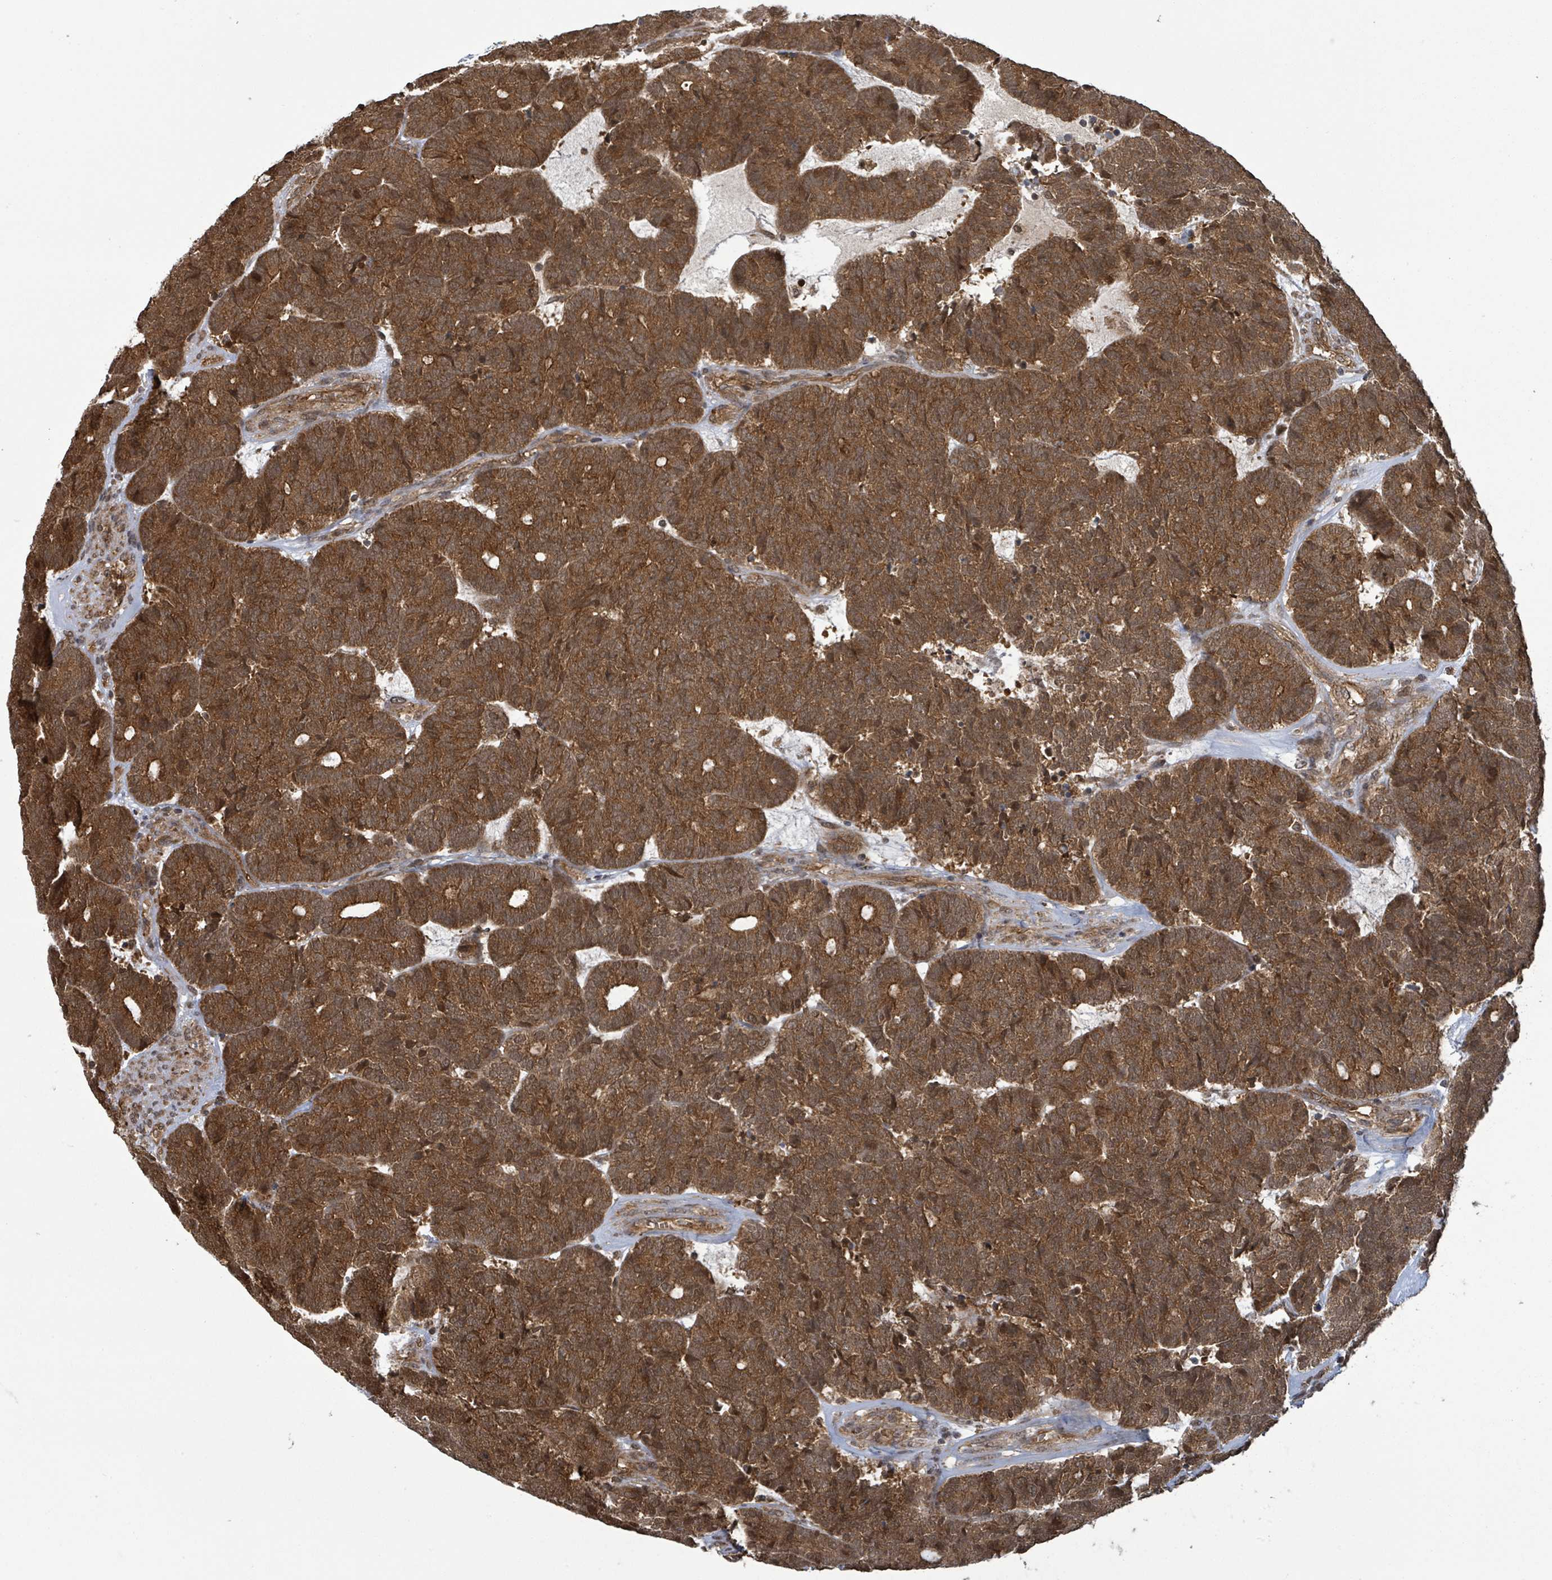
{"staining": {"intensity": "strong", "quantity": ">75%", "location": "cytoplasmic/membranous"}, "tissue": "head and neck cancer", "cell_type": "Tumor cells", "image_type": "cancer", "snomed": [{"axis": "morphology", "description": "Adenocarcinoma, NOS"}, {"axis": "topography", "description": "Head-Neck"}], "caption": "The photomicrograph displays a brown stain indicating the presence of a protein in the cytoplasmic/membranous of tumor cells in adenocarcinoma (head and neck).", "gene": "KLC1", "patient": {"sex": "female", "age": 81}}